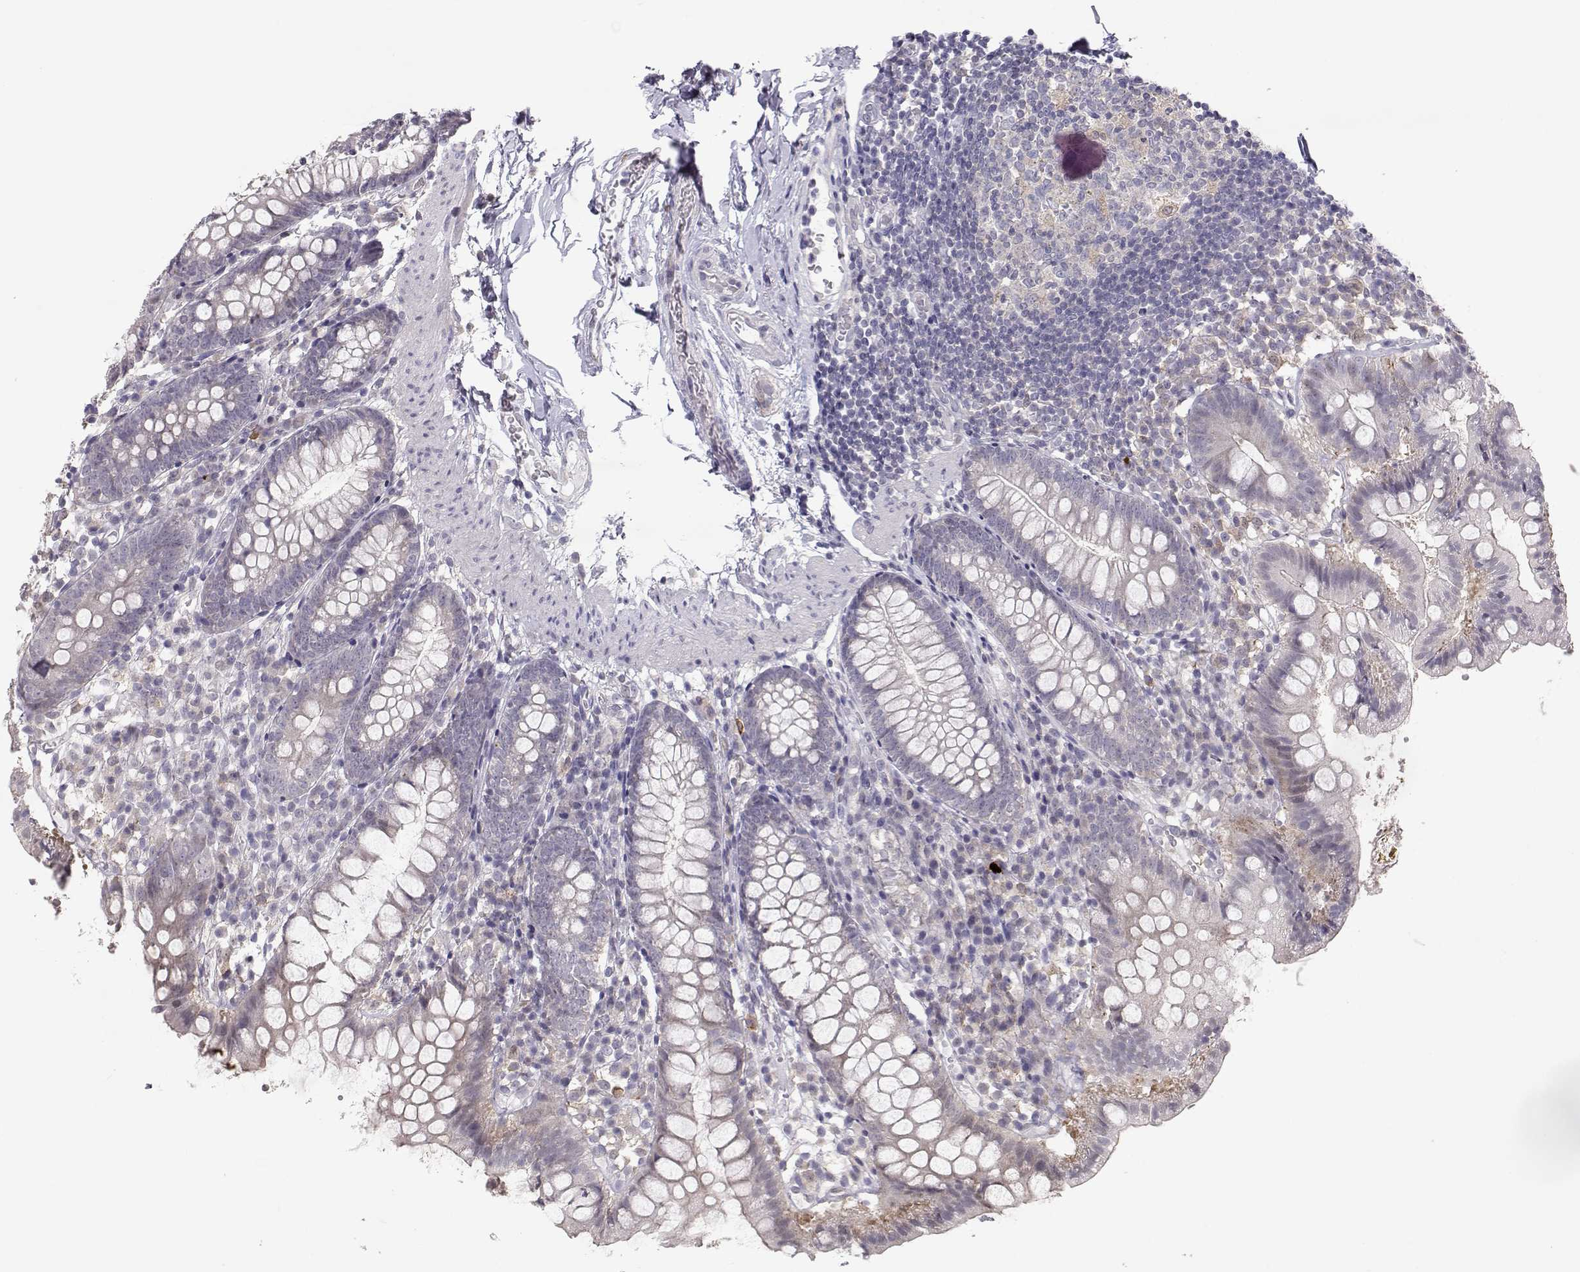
{"staining": {"intensity": "negative", "quantity": "none", "location": "none"}, "tissue": "small intestine", "cell_type": "Glandular cells", "image_type": "normal", "snomed": [{"axis": "morphology", "description": "Normal tissue, NOS"}, {"axis": "topography", "description": "Small intestine"}], "caption": "An immunohistochemistry histopathology image of benign small intestine is shown. There is no staining in glandular cells of small intestine.", "gene": "NPVF", "patient": {"sex": "female", "age": 90}}